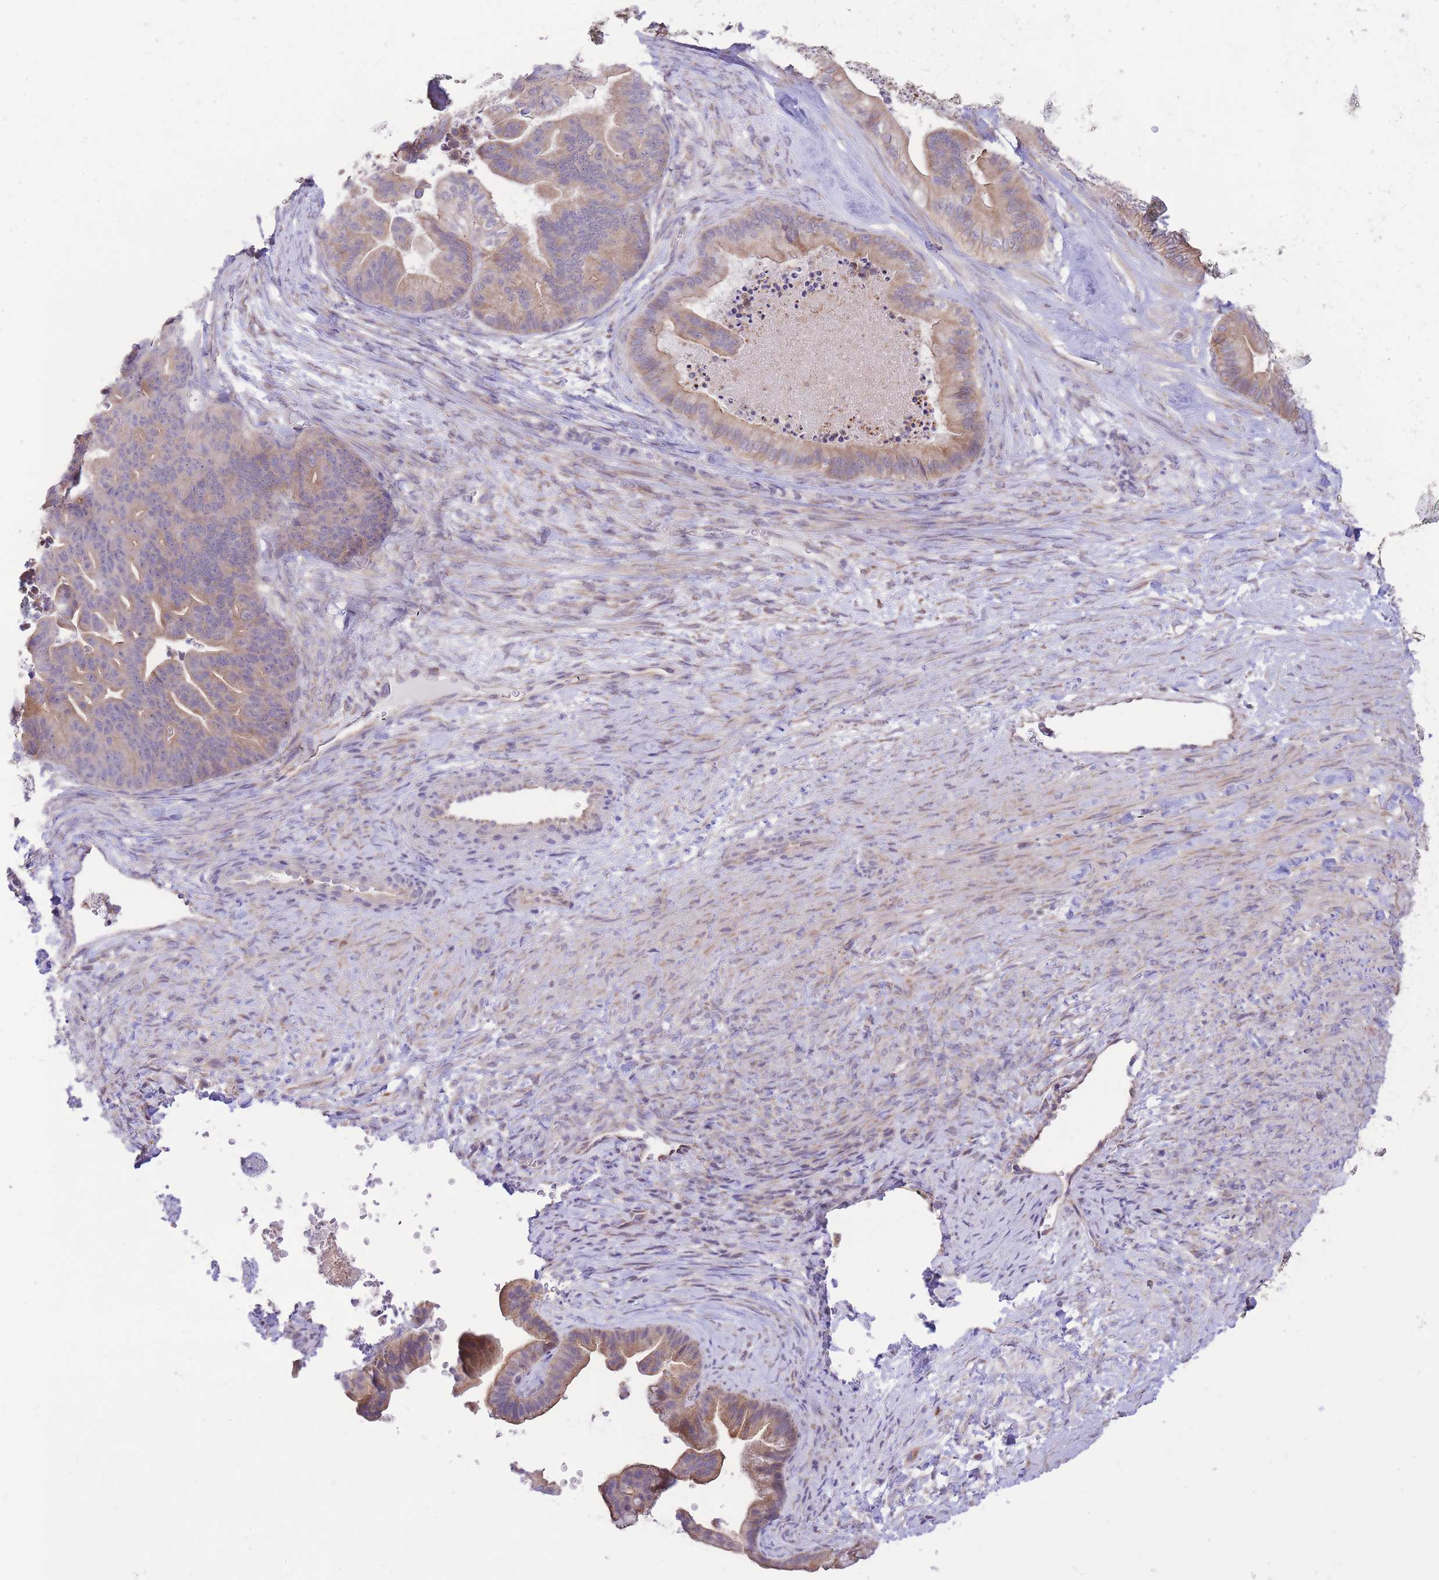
{"staining": {"intensity": "weak", "quantity": "25%-75%", "location": "cytoplasmic/membranous"}, "tissue": "ovarian cancer", "cell_type": "Tumor cells", "image_type": "cancer", "snomed": [{"axis": "morphology", "description": "Cystadenocarcinoma, mucinous, NOS"}, {"axis": "topography", "description": "Ovary"}], "caption": "Brown immunohistochemical staining in ovarian cancer demonstrates weak cytoplasmic/membranous staining in approximately 25%-75% of tumor cells. The staining was performed using DAB (3,3'-diaminobenzidine), with brown indicating positive protein expression. Nuclei are stained blue with hematoxylin.", "gene": "TOPAZ1", "patient": {"sex": "female", "age": 67}}